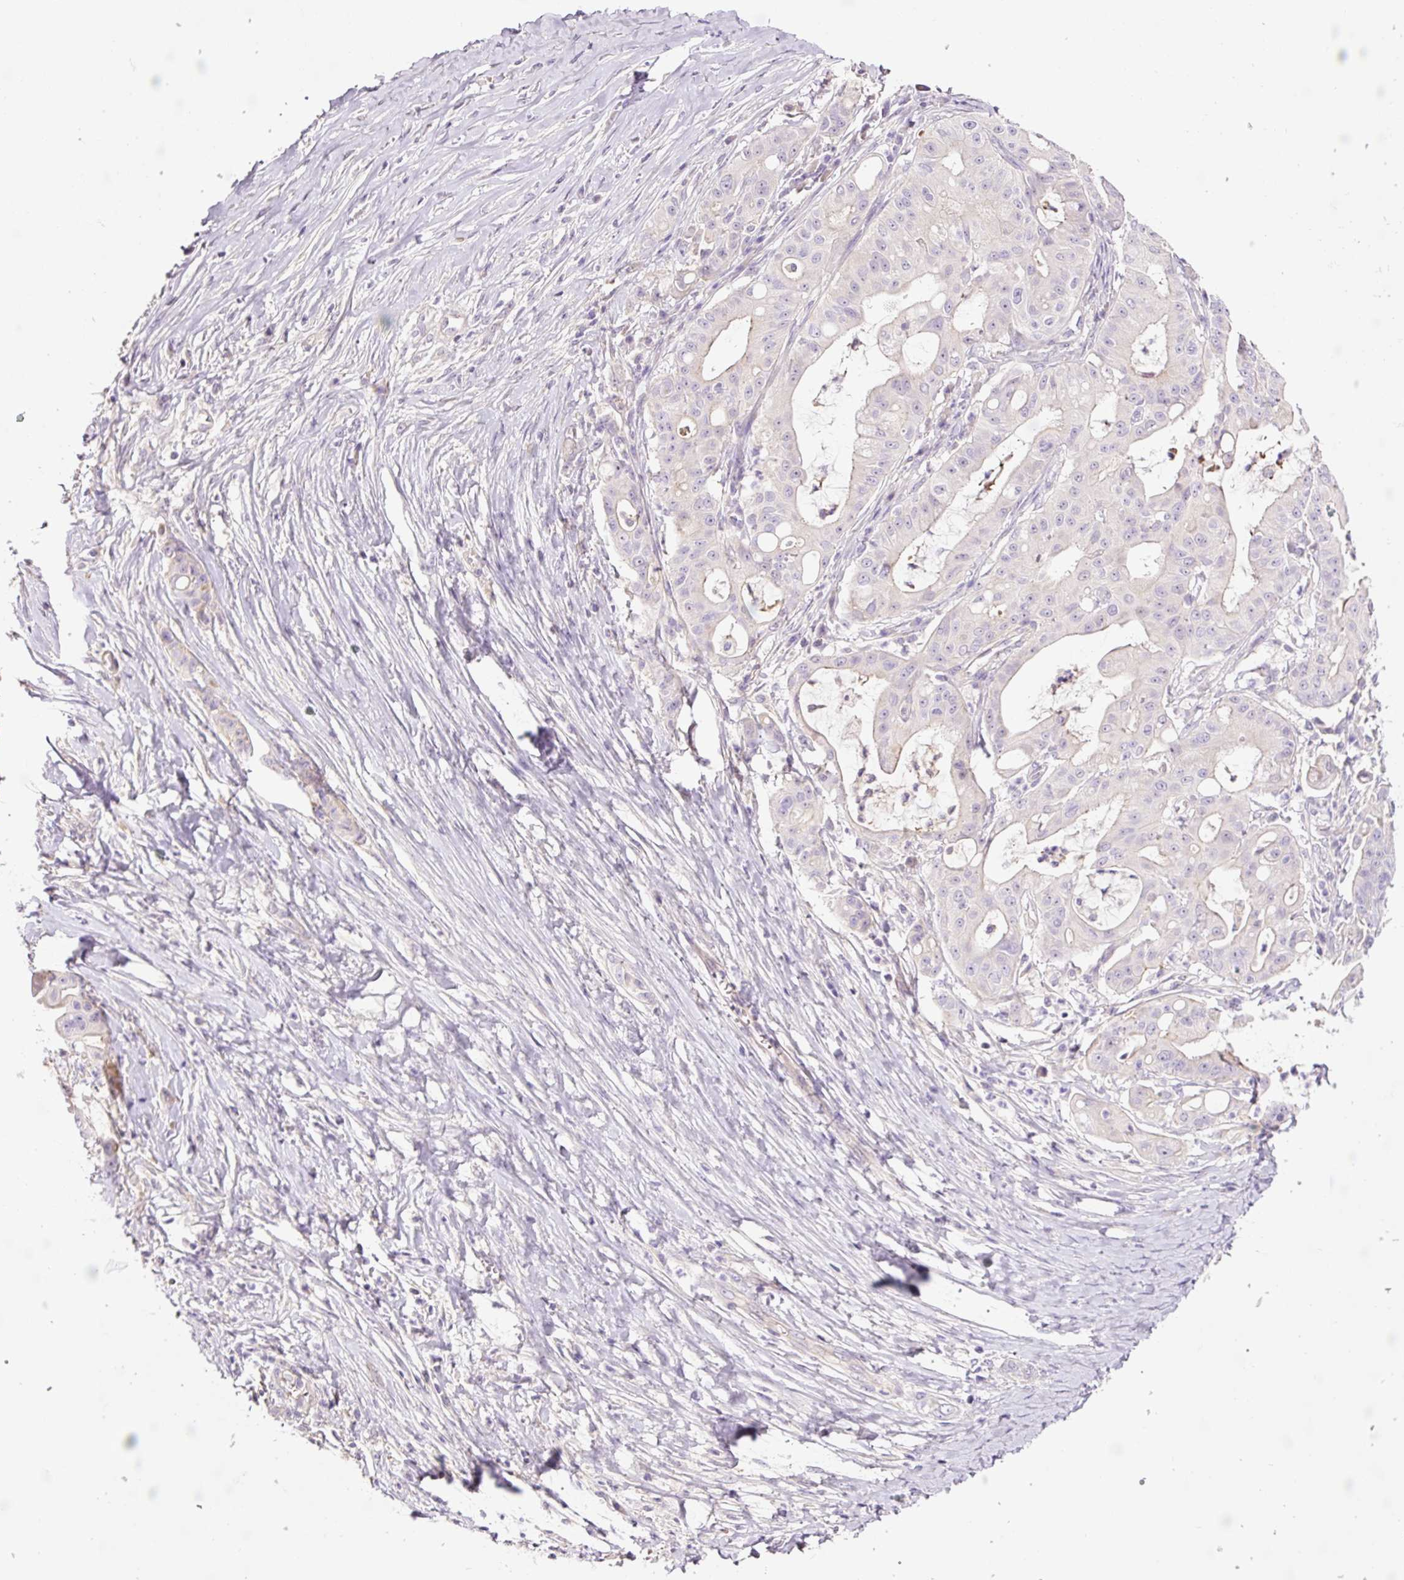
{"staining": {"intensity": "negative", "quantity": "none", "location": "none"}, "tissue": "ovarian cancer", "cell_type": "Tumor cells", "image_type": "cancer", "snomed": [{"axis": "morphology", "description": "Cystadenocarcinoma, mucinous, NOS"}, {"axis": "topography", "description": "Ovary"}], "caption": "Ovarian cancer (mucinous cystadenocarcinoma) stained for a protein using immunohistochemistry (IHC) reveals no positivity tumor cells.", "gene": "TMEM235", "patient": {"sex": "female", "age": 70}}